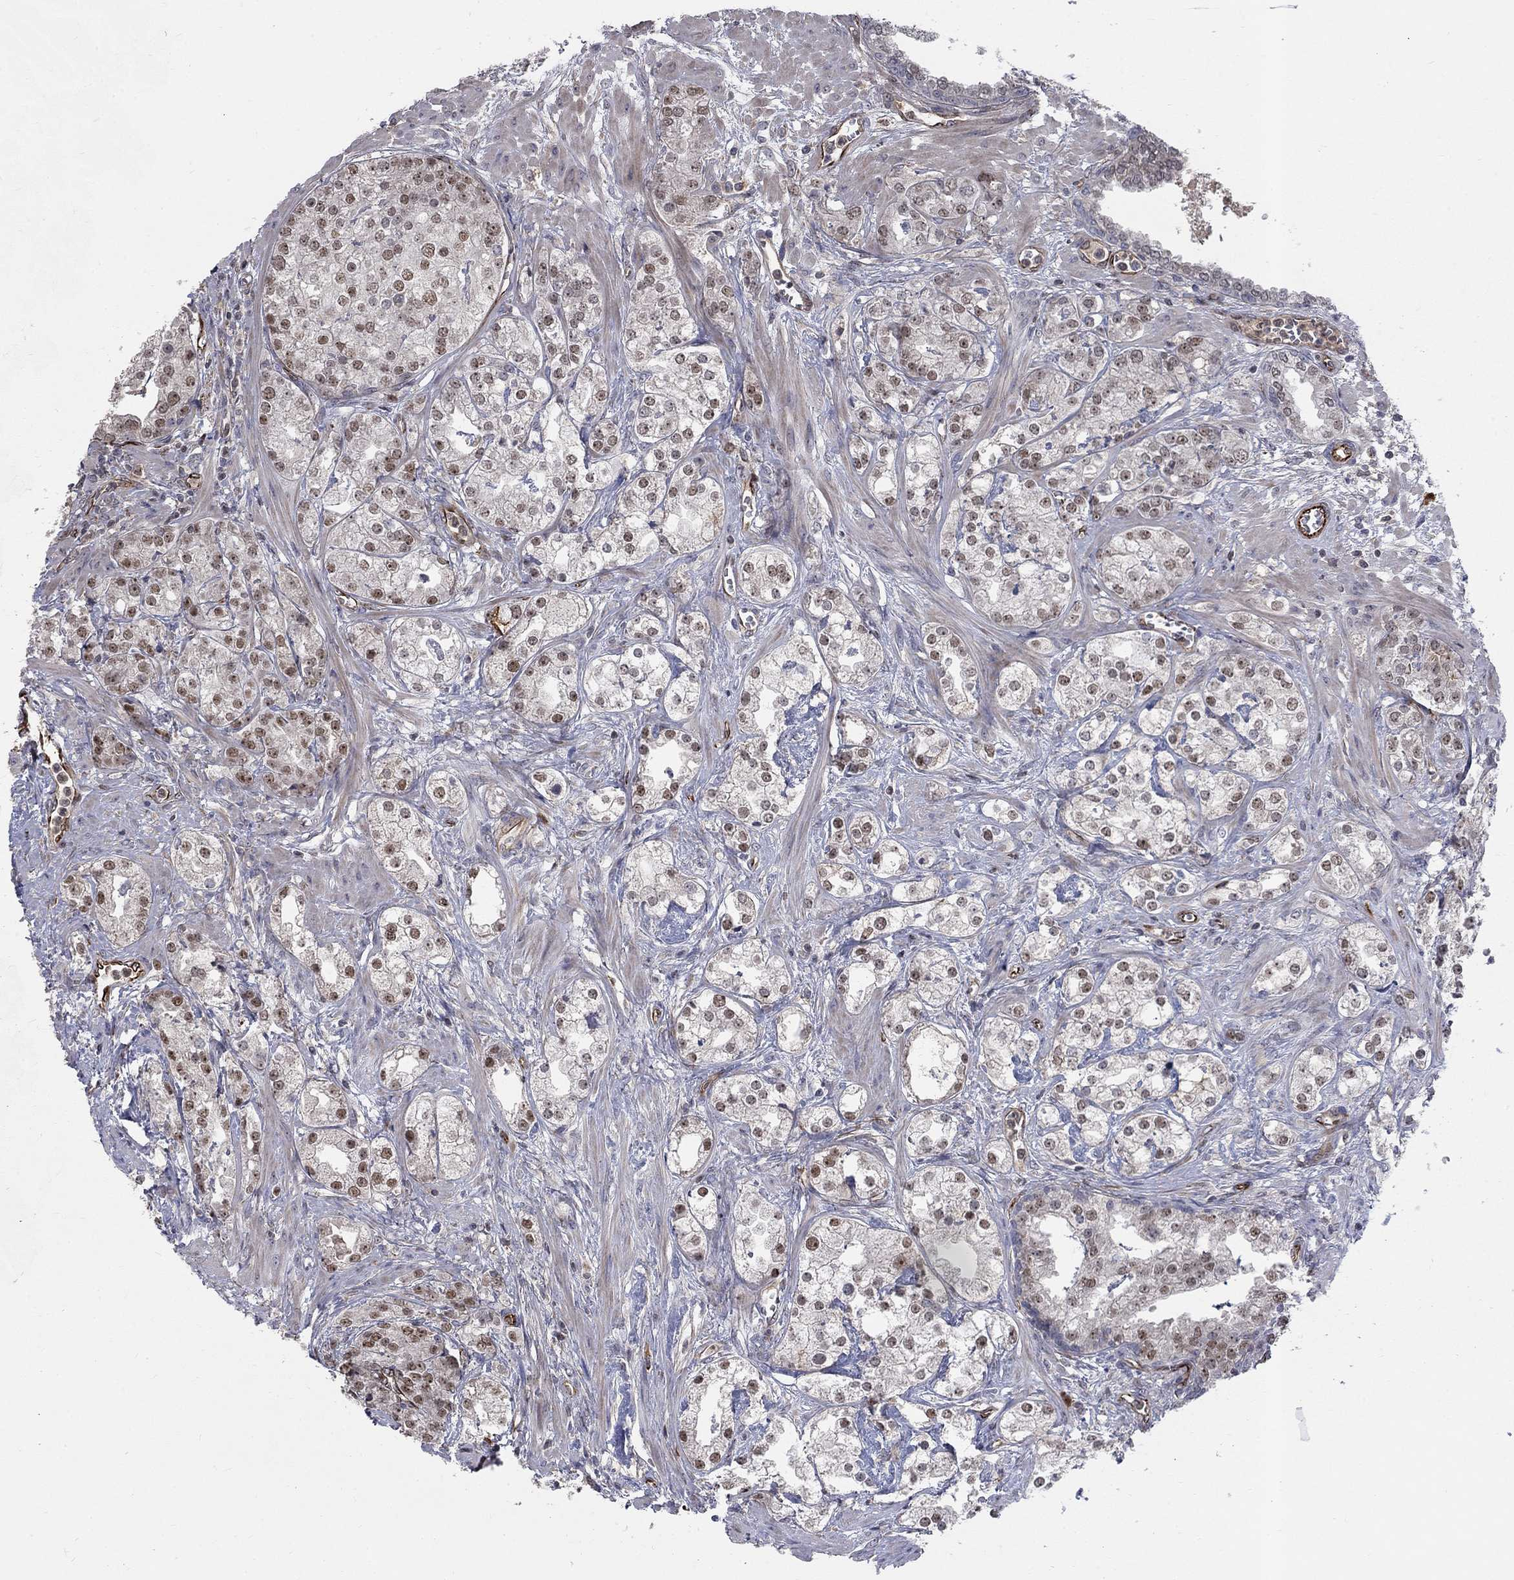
{"staining": {"intensity": "moderate", "quantity": "<25%", "location": "nuclear"}, "tissue": "prostate cancer", "cell_type": "Tumor cells", "image_type": "cancer", "snomed": [{"axis": "morphology", "description": "Adenocarcinoma, NOS"}, {"axis": "topography", "description": "Prostate and seminal vesicle, NOS"}, {"axis": "topography", "description": "Prostate"}], "caption": "A histopathology image of human adenocarcinoma (prostate) stained for a protein displays moderate nuclear brown staining in tumor cells. (brown staining indicates protein expression, while blue staining denotes nuclei).", "gene": "MSRA", "patient": {"sex": "male", "age": 62}}